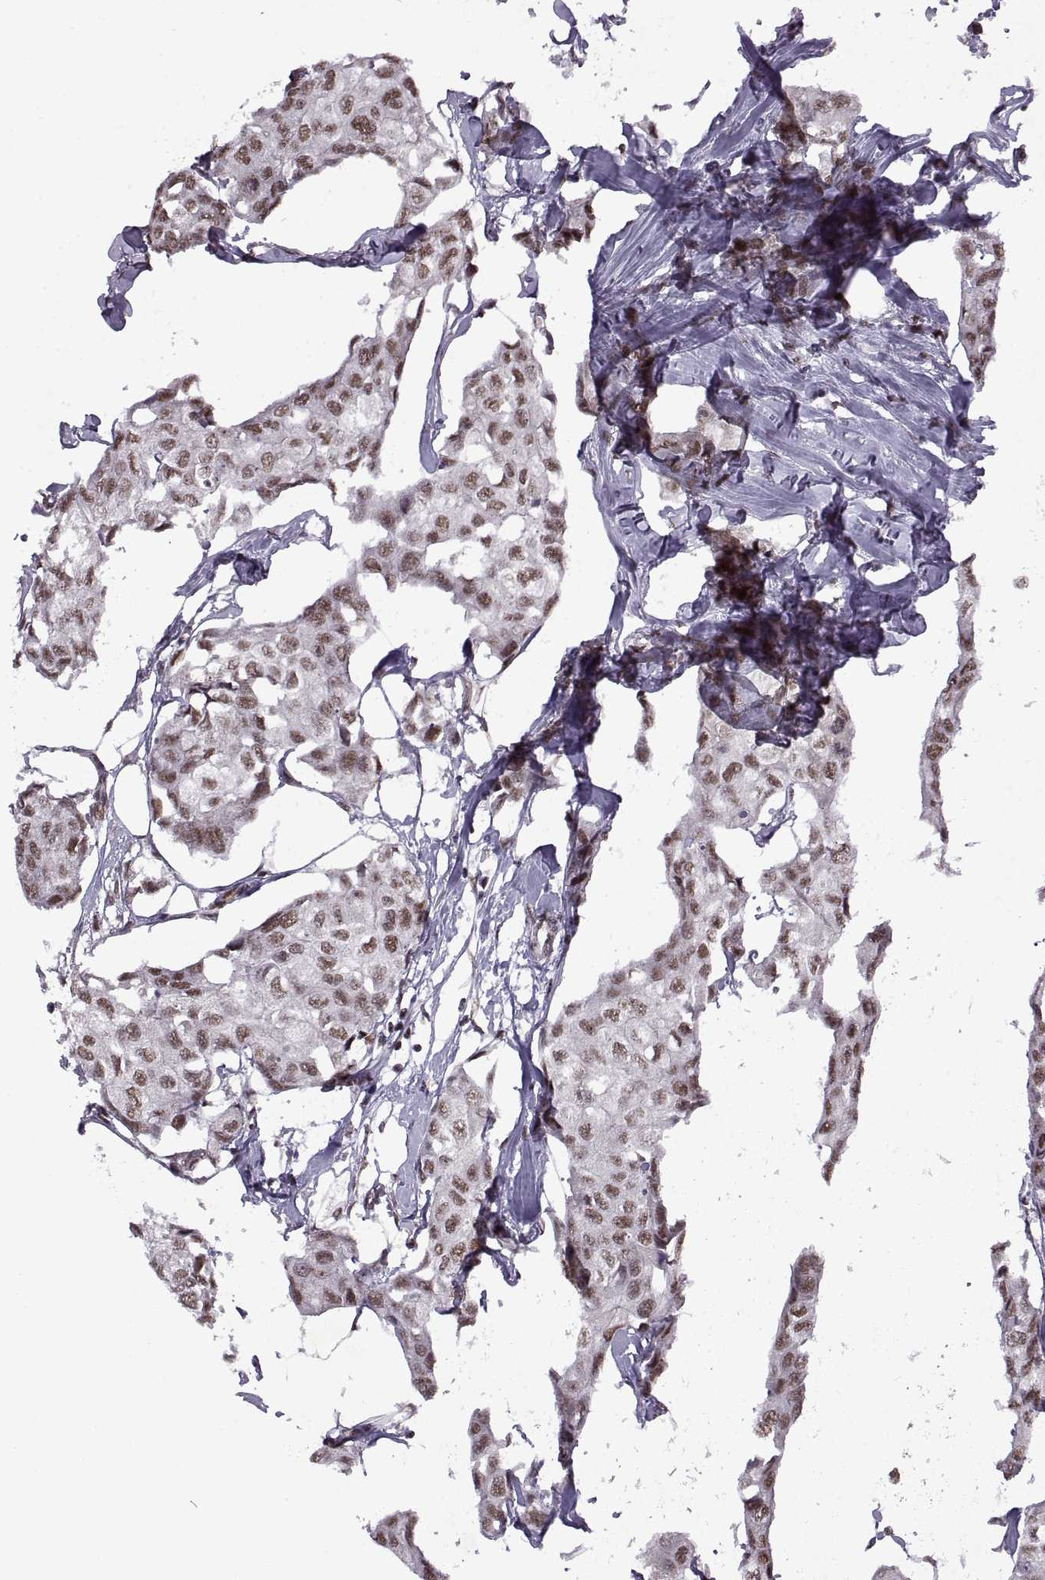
{"staining": {"intensity": "moderate", "quantity": ">75%", "location": "nuclear"}, "tissue": "breast cancer", "cell_type": "Tumor cells", "image_type": "cancer", "snomed": [{"axis": "morphology", "description": "Duct carcinoma"}, {"axis": "topography", "description": "Breast"}], "caption": "A brown stain shows moderate nuclear staining of a protein in human breast cancer tumor cells.", "gene": "MT1E", "patient": {"sex": "female", "age": 80}}